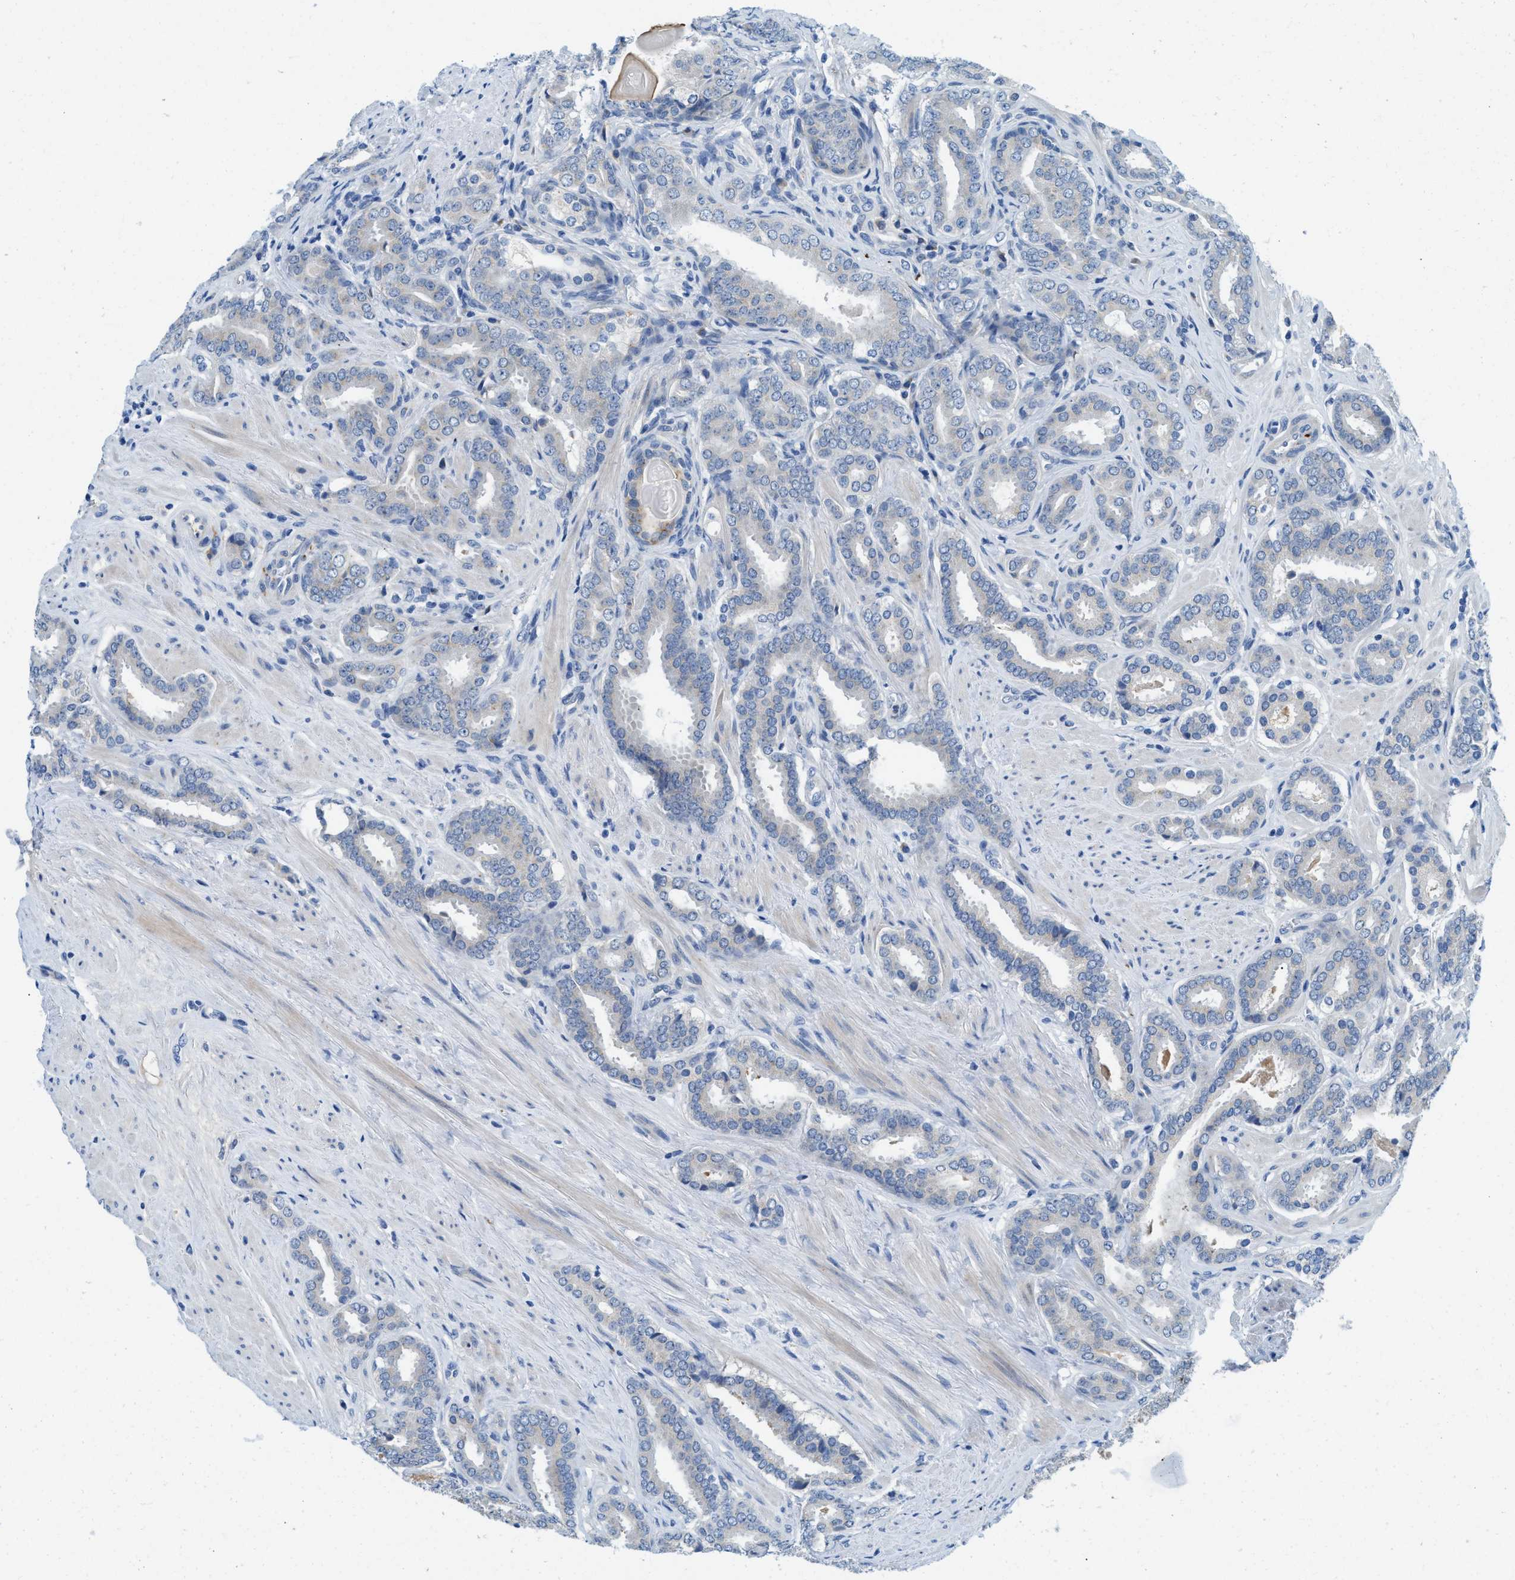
{"staining": {"intensity": "negative", "quantity": "none", "location": "none"}, "tissue": "prostate cancer", "cell_type": "Tumor cells", "image_type": "cancer", "snomed": [{"axis": "morphology", "description": "Adenocarcinoma, Low grade"}, {"axis": "topography", "description": "Prostate"}], "caption": "Tumor cells are negative for brown protein staining in low-grade adenocarcinoma (prostate).", "gene": "TSPAN3", "patient": {"sex": "male", "age": 69}}